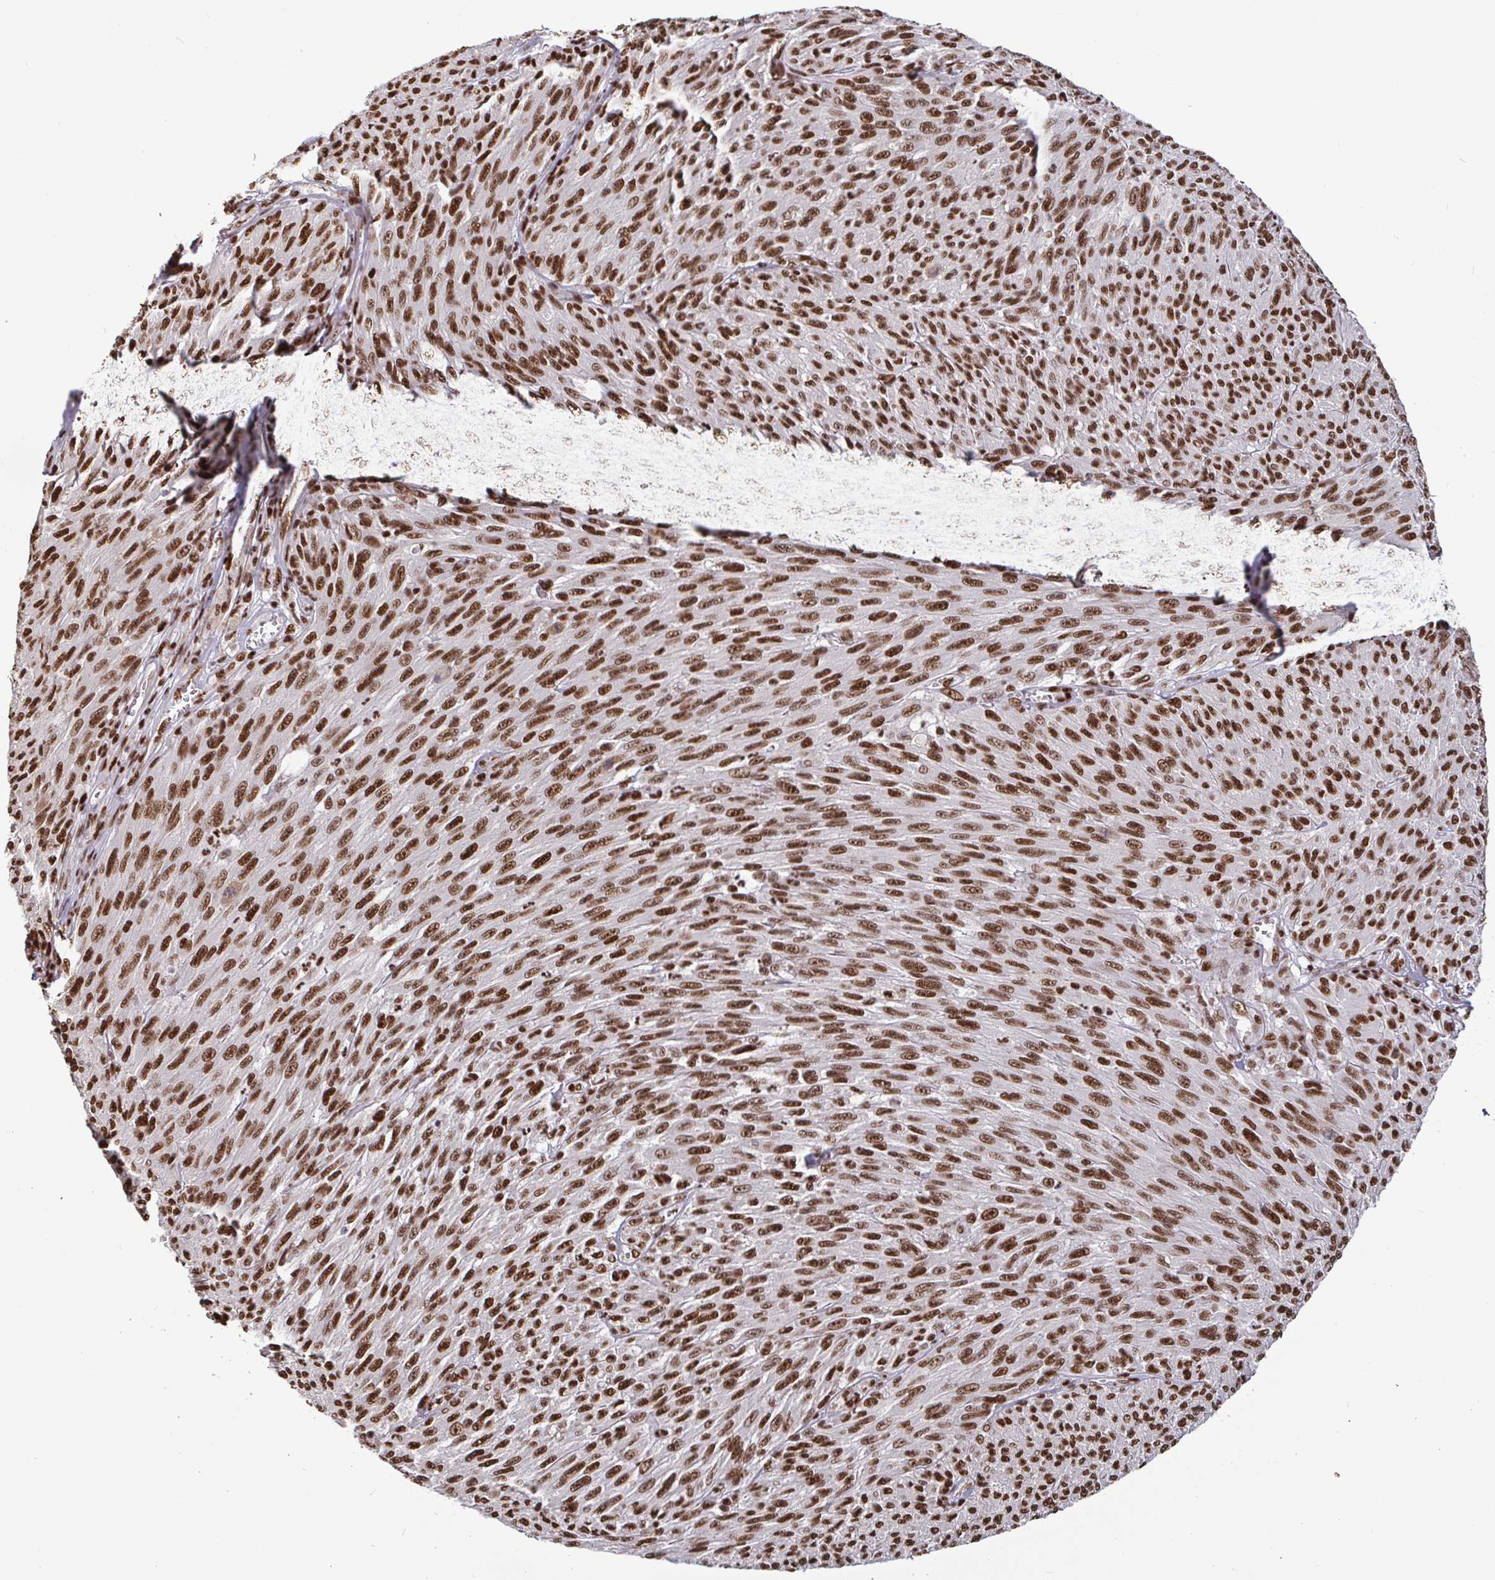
{"staining": {"intensity": "strong", "quantity": ">75%", "location": "nuclear"}, "tissue": "melanoma", "cell_type": "Tumor cells", "image_type": "cancer", "snomed": [{"axis": "morphology", "description": "Malignant melanoma, NOS"}, {"axis": "topography", "description": "Skin"}], "caption": "A histopathology image showing strong nuclear positivity in about >75% of tumor cells in malignant melanoma, as visualized by brown immunohistochemical staining.", "gene": "SP3", "patient": {"sex": "male", "age": 85}}